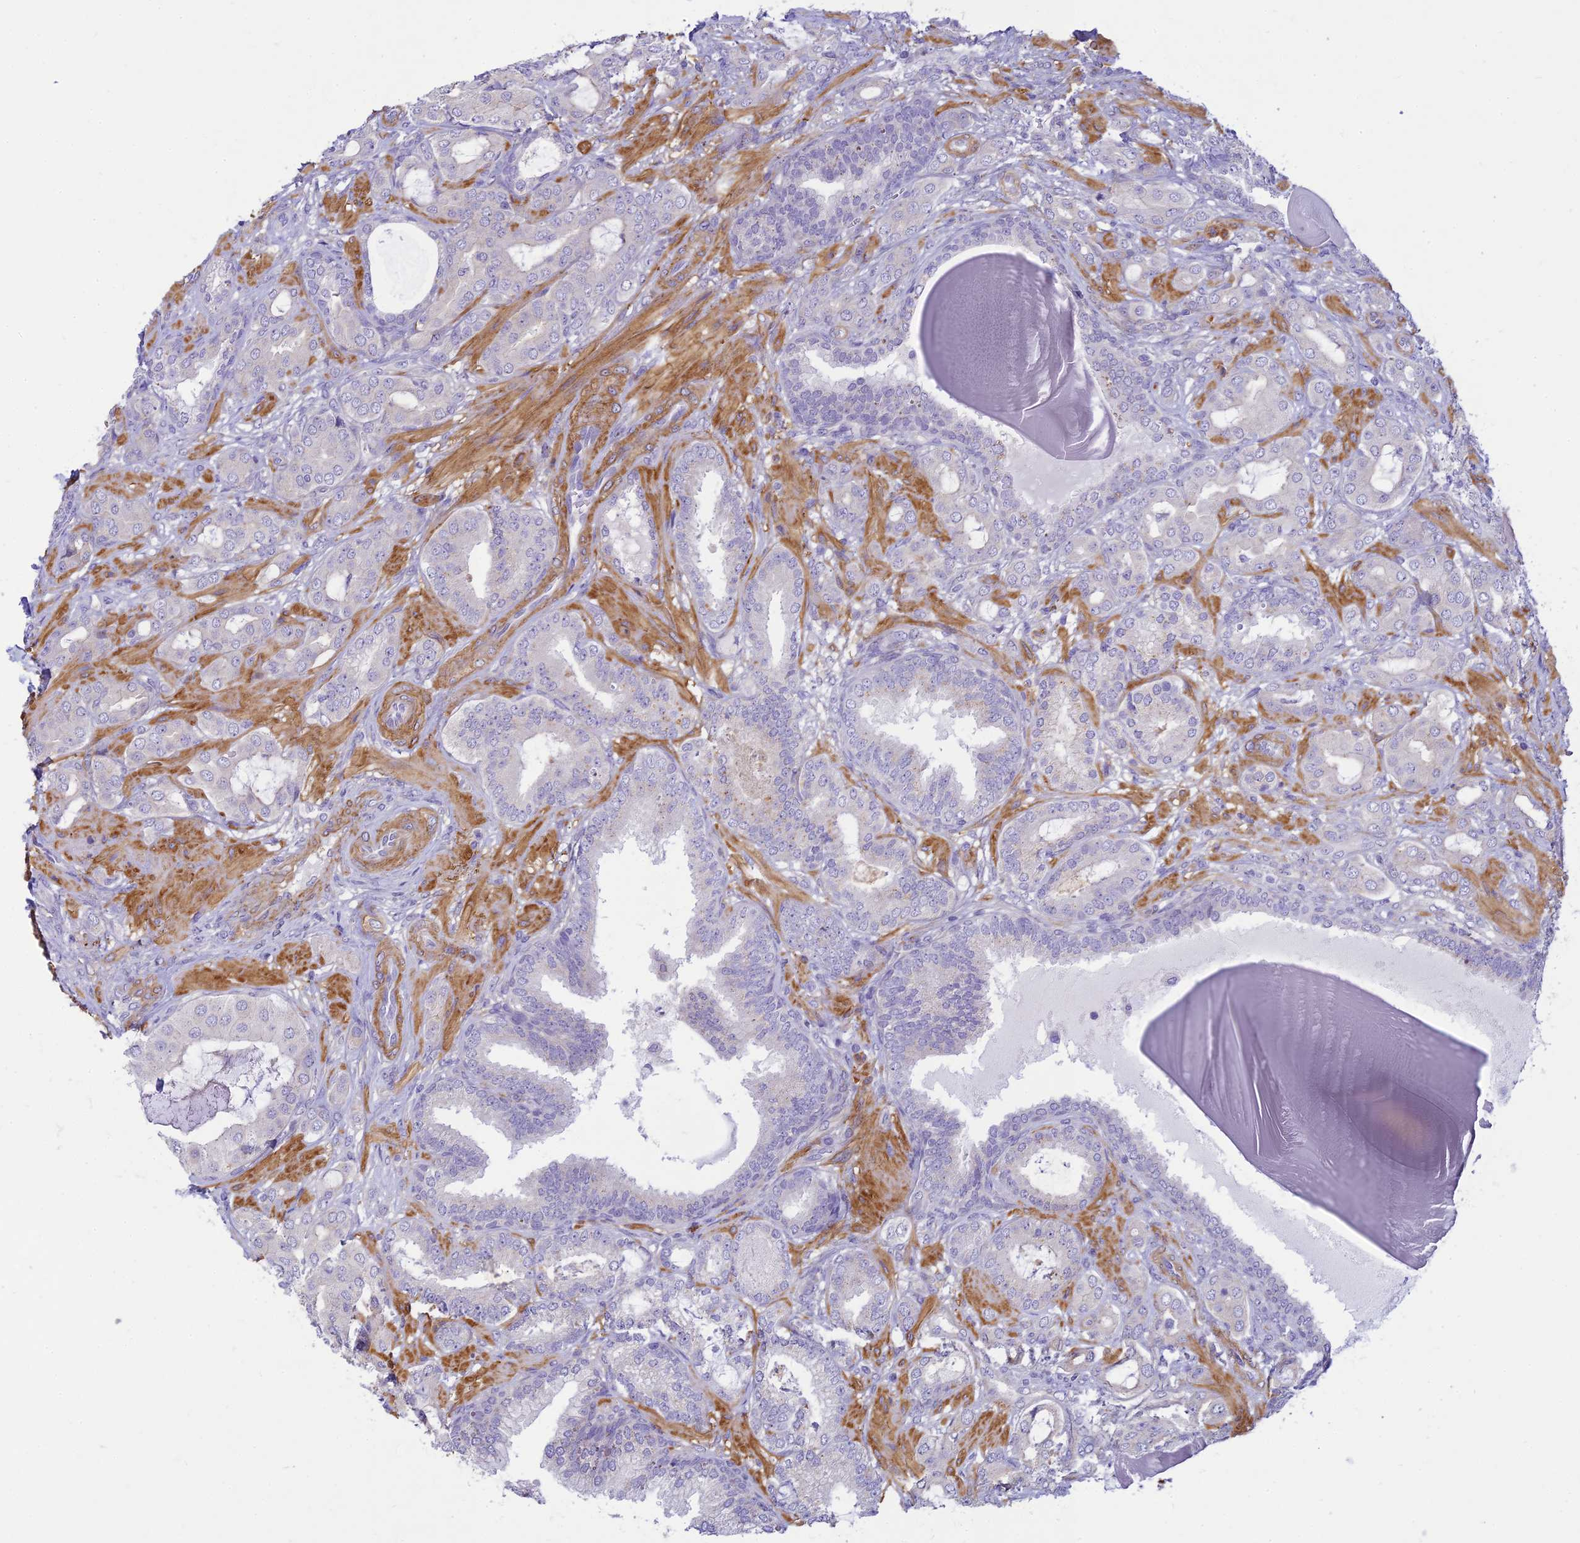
{"staining": {"intensity": "negative", "quantity": "none", "location": "none"}, "tissue": "prostate cancer", "cell_type": "Tumor cells", "image_type": "cancer", "snomed": [{"axis": "morphology", "description": "Adenocarcinoma, Low grade"}, {"axis": "topography", "description": "Prostate"}], "caption": "Immunohistochemistry (IHC) of human adenocarcinoma (low-grade) (prostate) demonstrates no staining in tumor cells. (DAB (3,3'-diaminobenzidine) immunohistochemistry (IHC) visualized using brightfield microscopy, high magnification).", "gene": "FBXW4", "patient": {"sex": "male", "age": 57}}